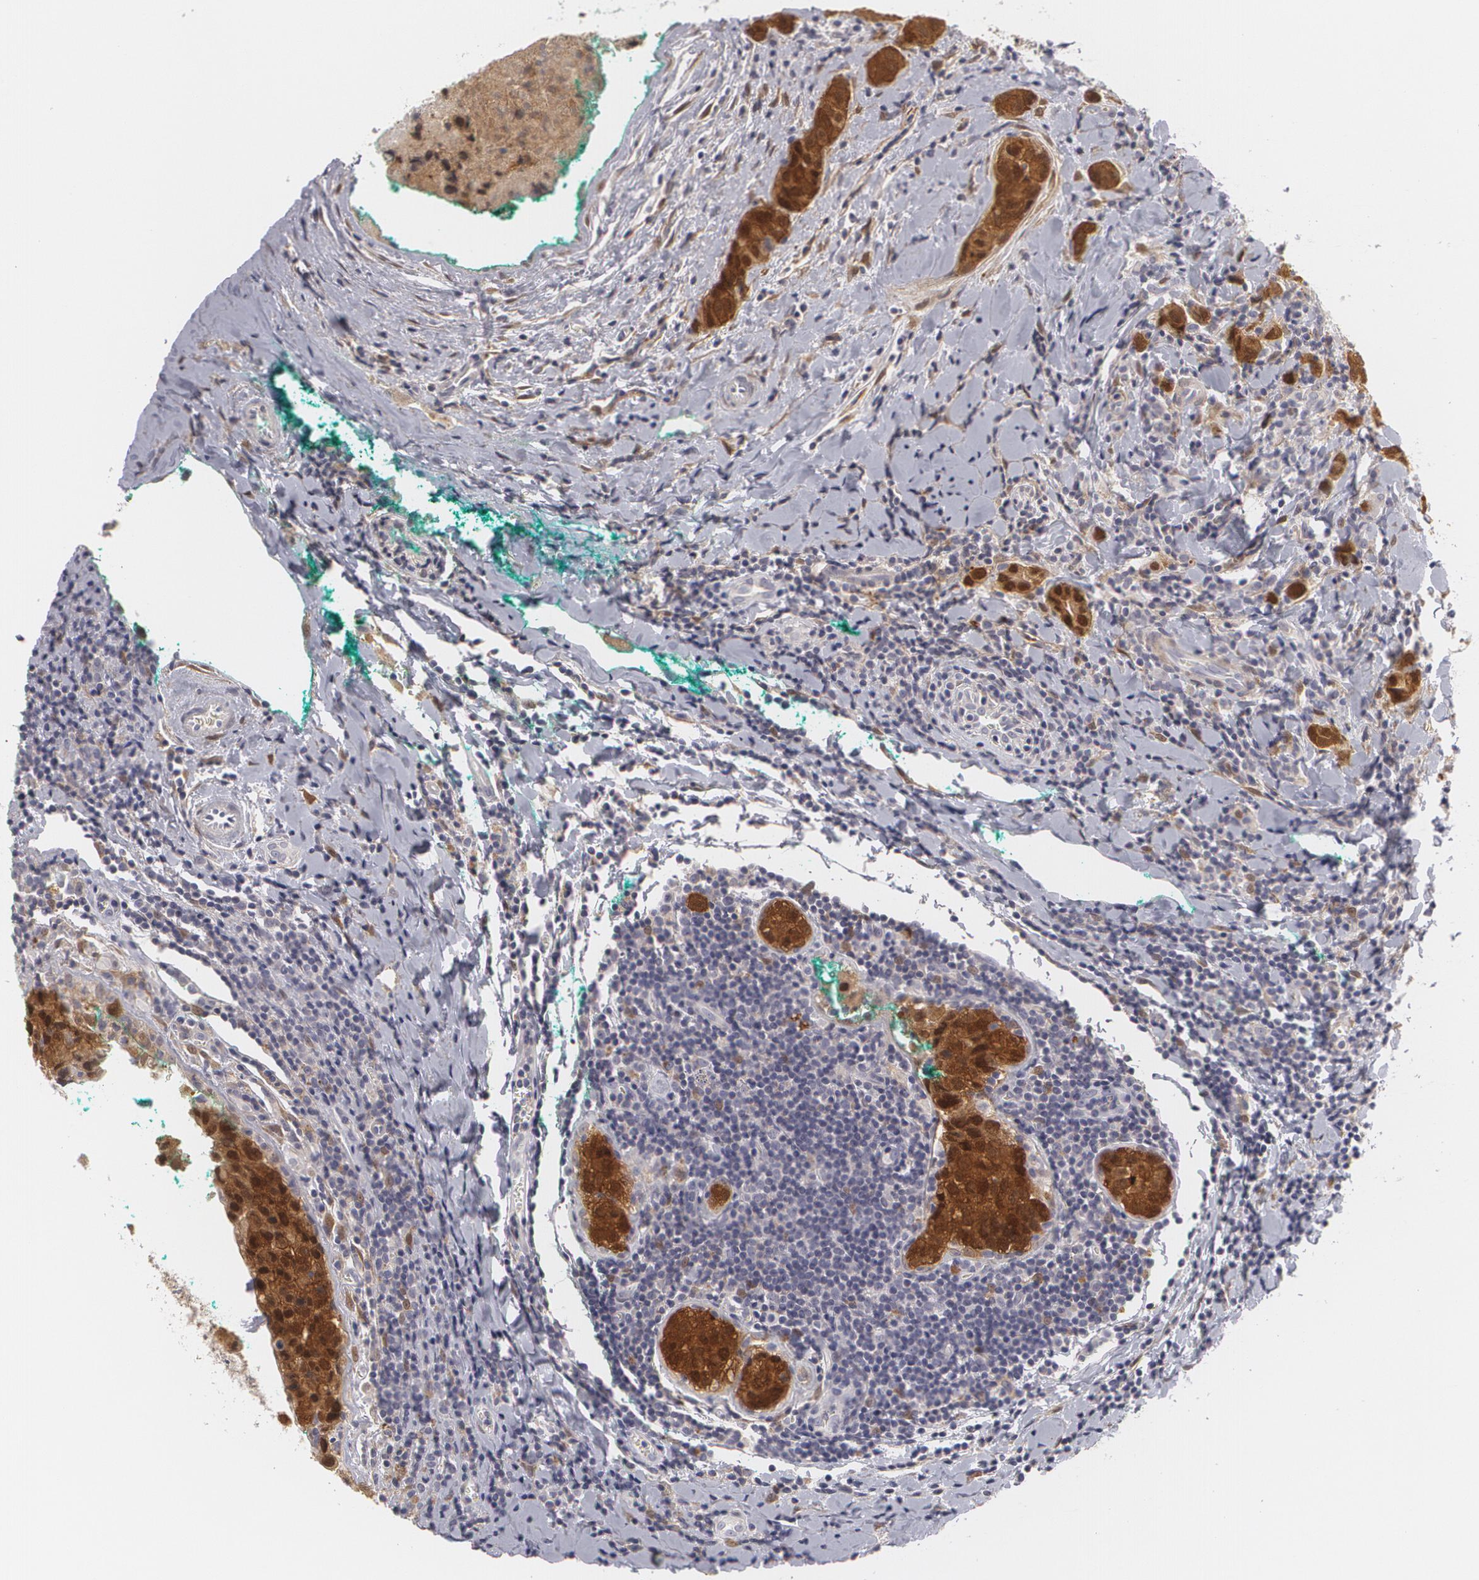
{"staining": {"intensity": "strong", "quantity": ">75%", "location": "cytoplasmic/membranous,nuclear"}, "tissue": "breast cancer", "cell_type": "Tumor cells", "image_type": "cancer", "snomed": [{"axis": "morphology", "description": "Duct carcinoma"}, {"axis": "topography", "description": "Breast"}], "caption": "A brown stain labels strong cytoplasmic/membranous and nuclear expression of a protein in breast infiltrating ductal carcinoma tumor cells. The staining is performed using DAB (3,3'-diaminobenzidine) brown chromogen to label protein expression. The nuclei are counter-stained blue using hematoxylin.", "gene": "EFS", "patient": {"sex": "female", "age": 24}}